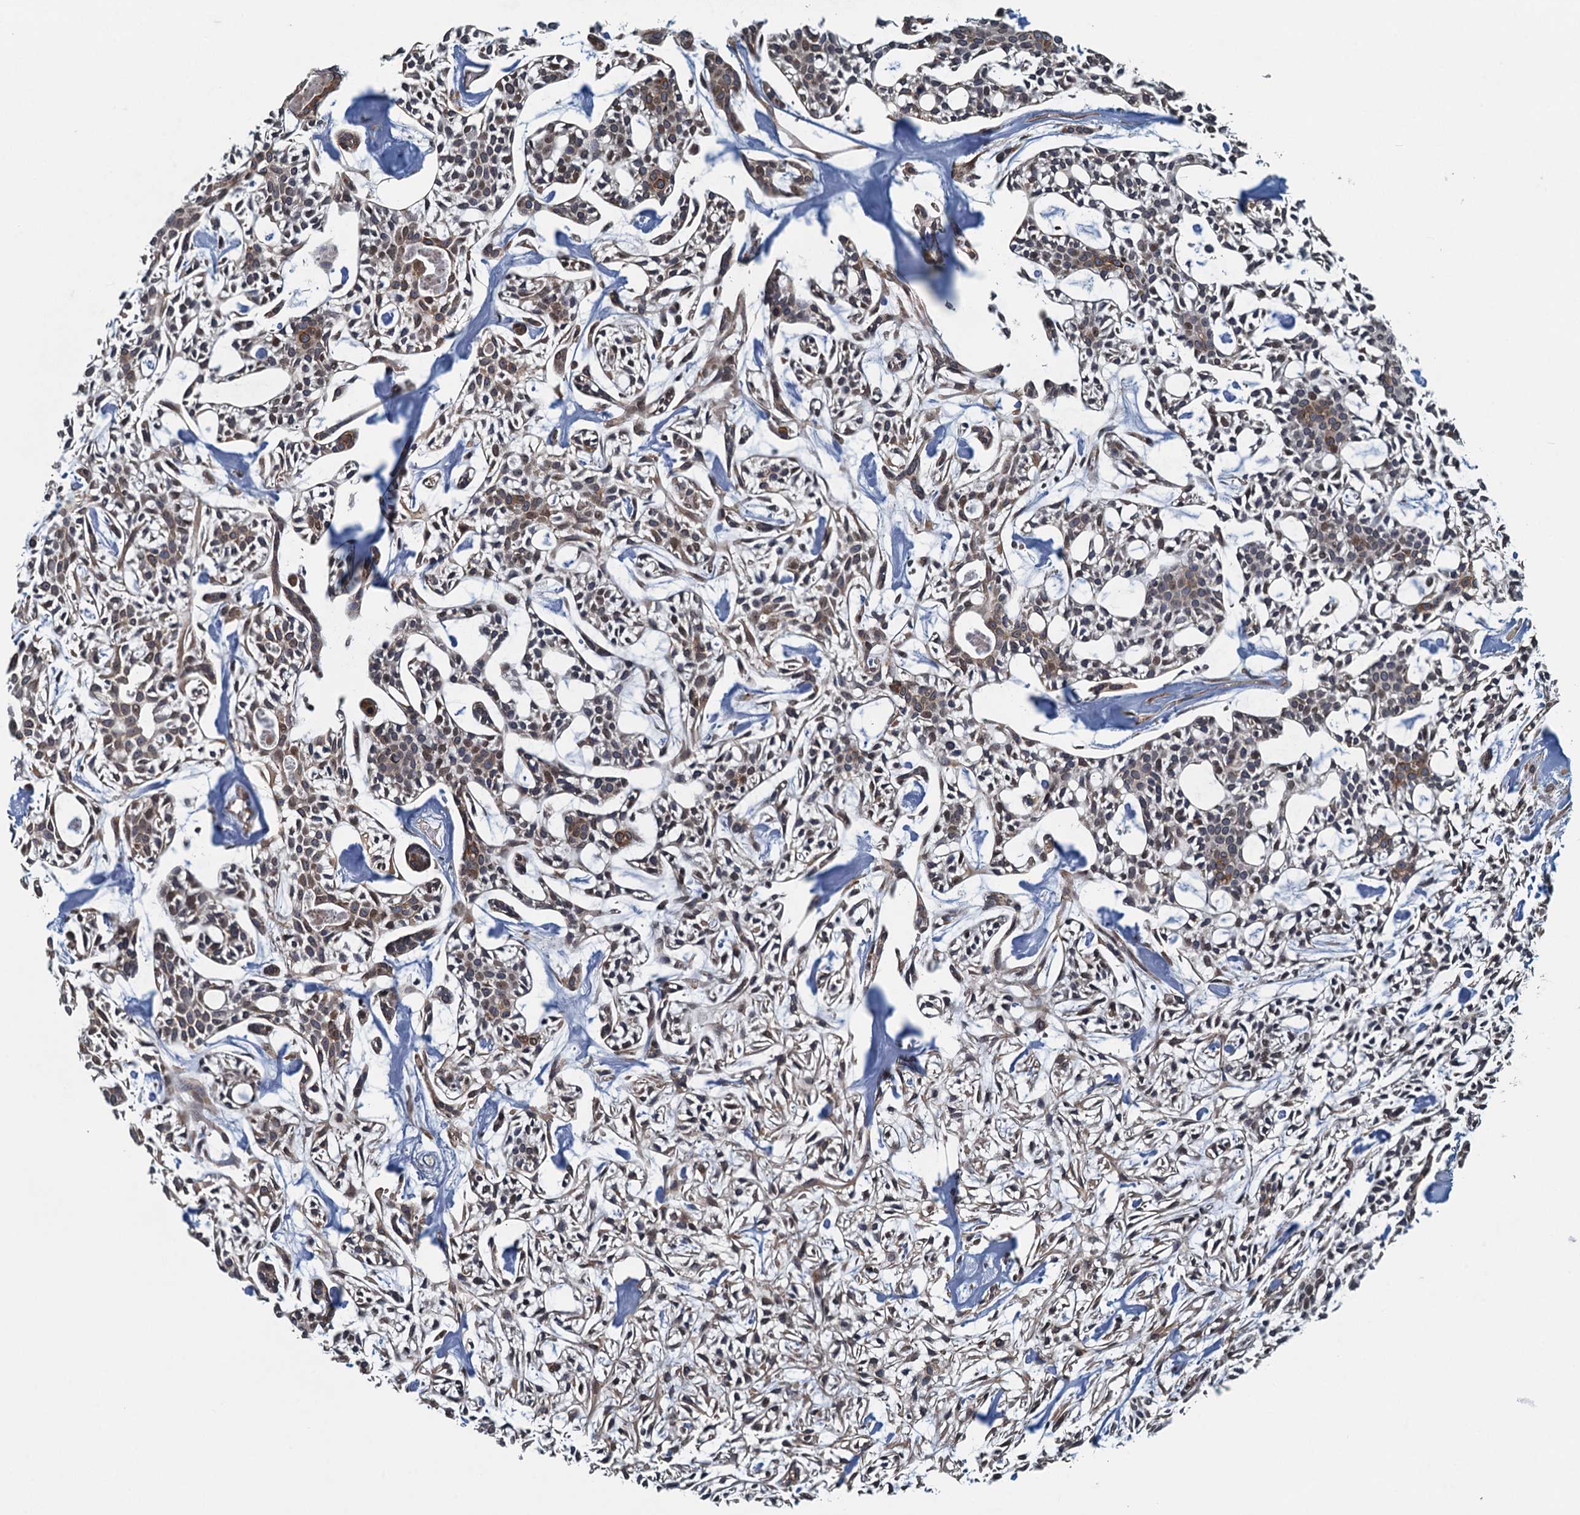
{"staining": {"intensity": "weak", "quantity": "<25%", "location": "cytoplasmic/membranous"}, "tissue": "head and neck cancer", "cell_type": "Tumor cells", "image_type": "cancer", "snomed": [{"axis": "morphology", "description": "Adenocarcinoma, NOS"}, {"axis": "topography", "description": "Salivary gland"}, {"axis": "topography", "description": "Head-Neck"}], "caption": "High magnification brightfield microscopy of head and neck cancer stained with DAB (3,3'-diaminobenzidine) (brown) and counterstained with hematoxylin (blue): tumor cells show no significant expression.", "gene": "CCDC34", "patient": {"sex": "male", "age": 55}}